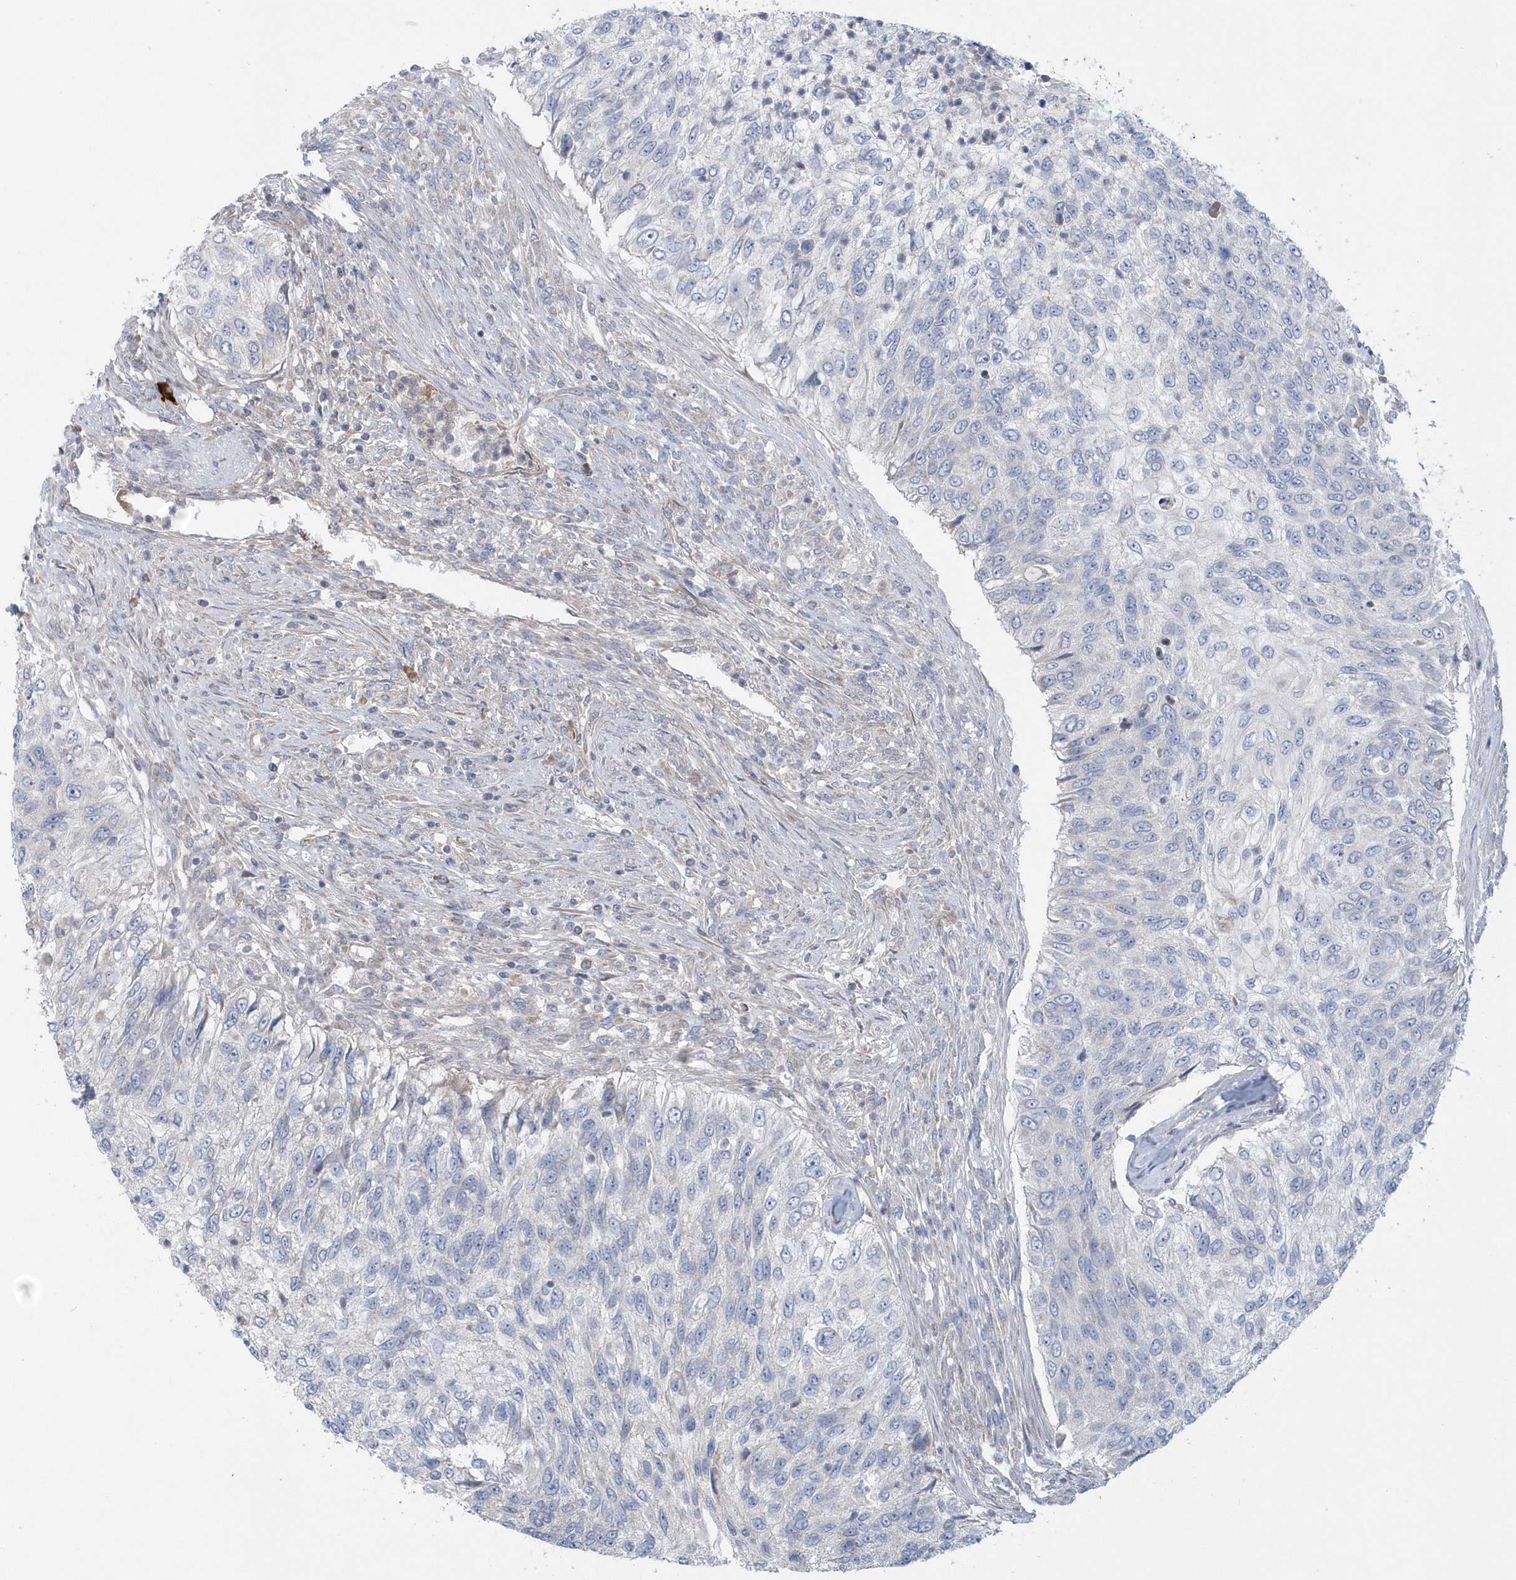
{"staining": {"intensity": "negative", "quantity": "none", "location": "none"}, "tissue": "urothelial cancer", "cell_type": "Tumor cells", "image_type": "cancer", "snomed": [{"axis": "morphology", "description": "Urothelial carcinoma, High grade"}, {"axis": "topography", "description": "Urinary bladder"}], "caption": "Tumor cells show no significant protein expression in urothelial cancer.", "gene": "SPATA18", "patient": {"sex": "female", "age": 60}}